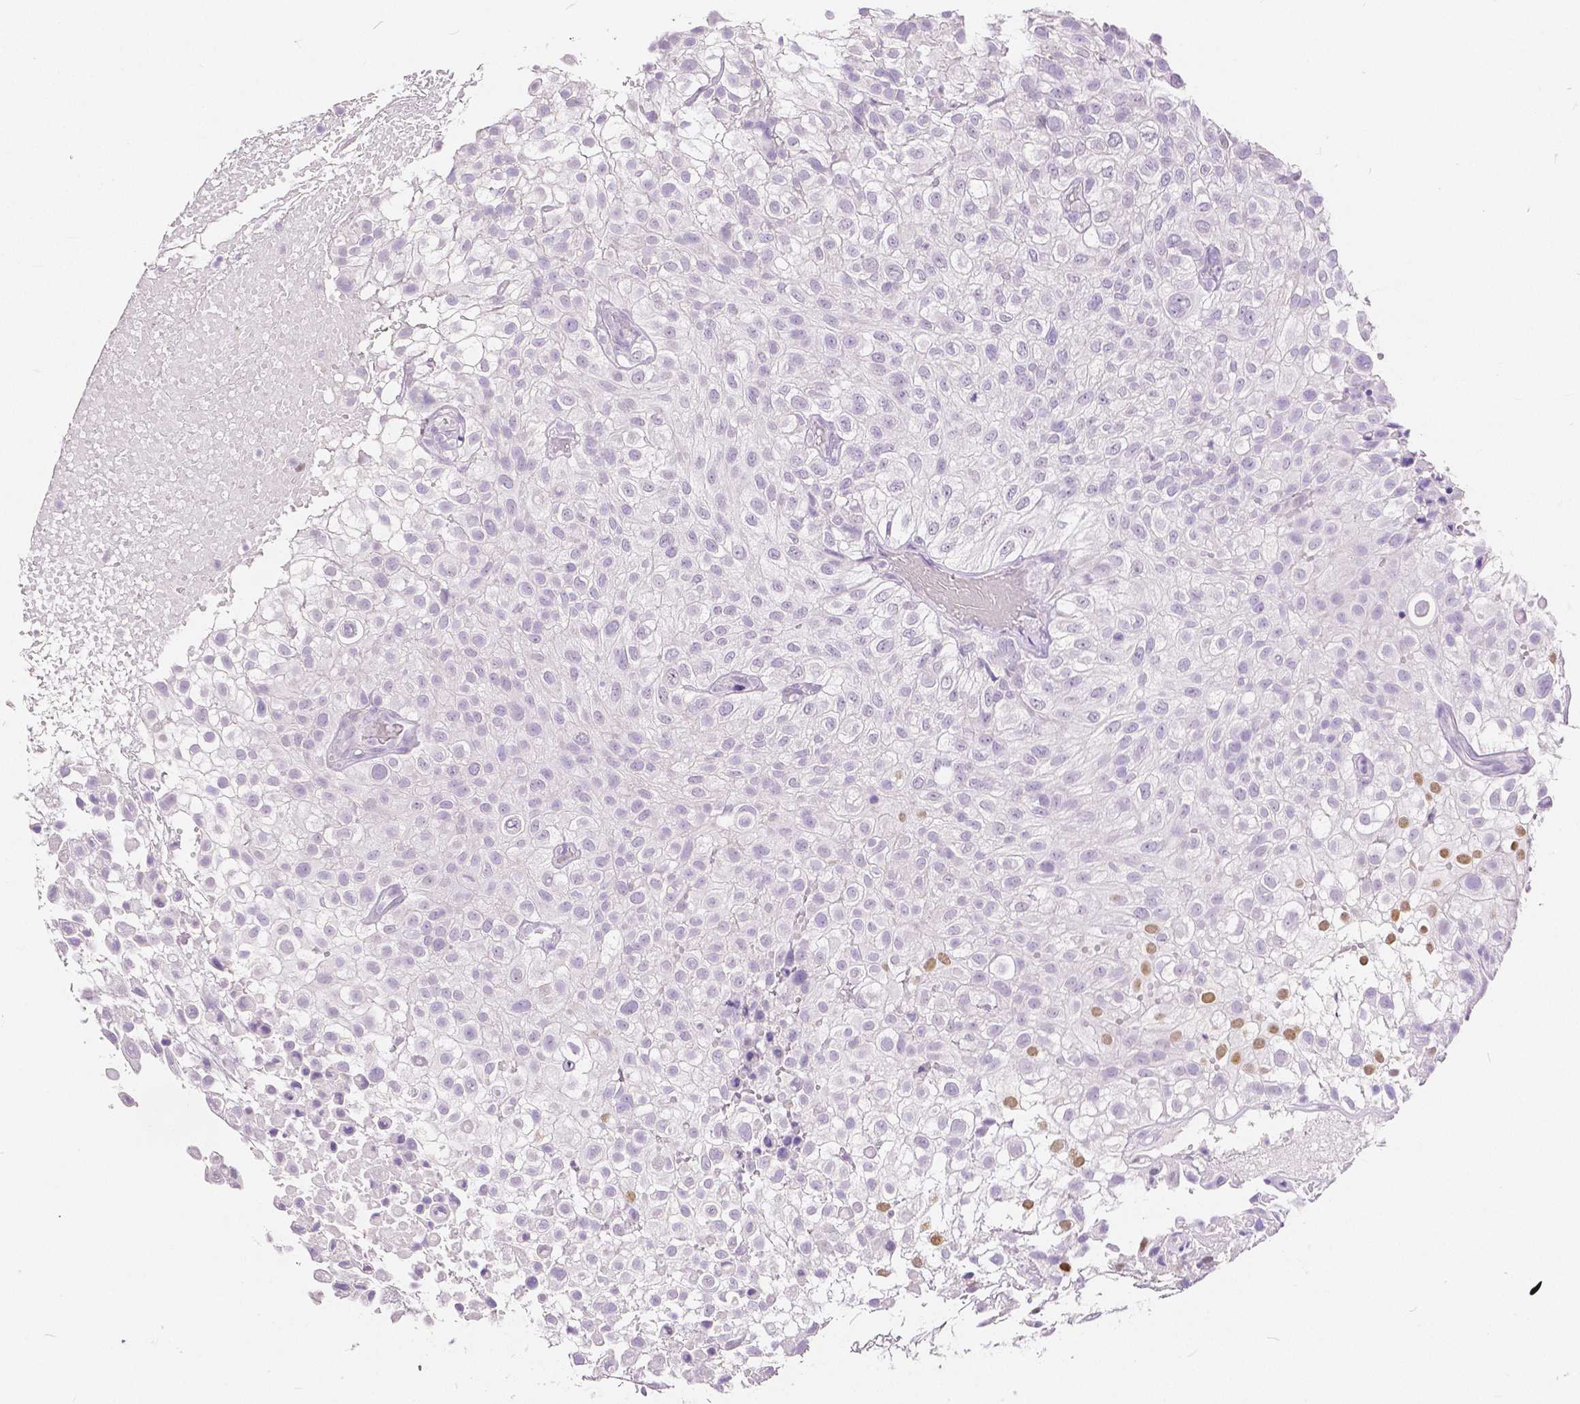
{"staining": {"intensity": "moderate", "quantity": "<25%", "location": "nuclear"}, "tissue": "urothelial cancer", "cell_type": "Tumor cells", "image_type": "cancer", "snomed": [{"axis": "morphology", "description": "Urothelial carcinoma, High grade"}, {"axis": "topography", "description": "Urinary bladder"}], "caption": "Urothelial cancer was stained to show a protein in brown. There is low levels of moderate nuclear staining in approximately <25% of tumor cells. The protein of interest is shown in brown color, while the nuclei are stained blue.", "gene": "HNF1B", "patient": {"sex": "male", "age": 56}}